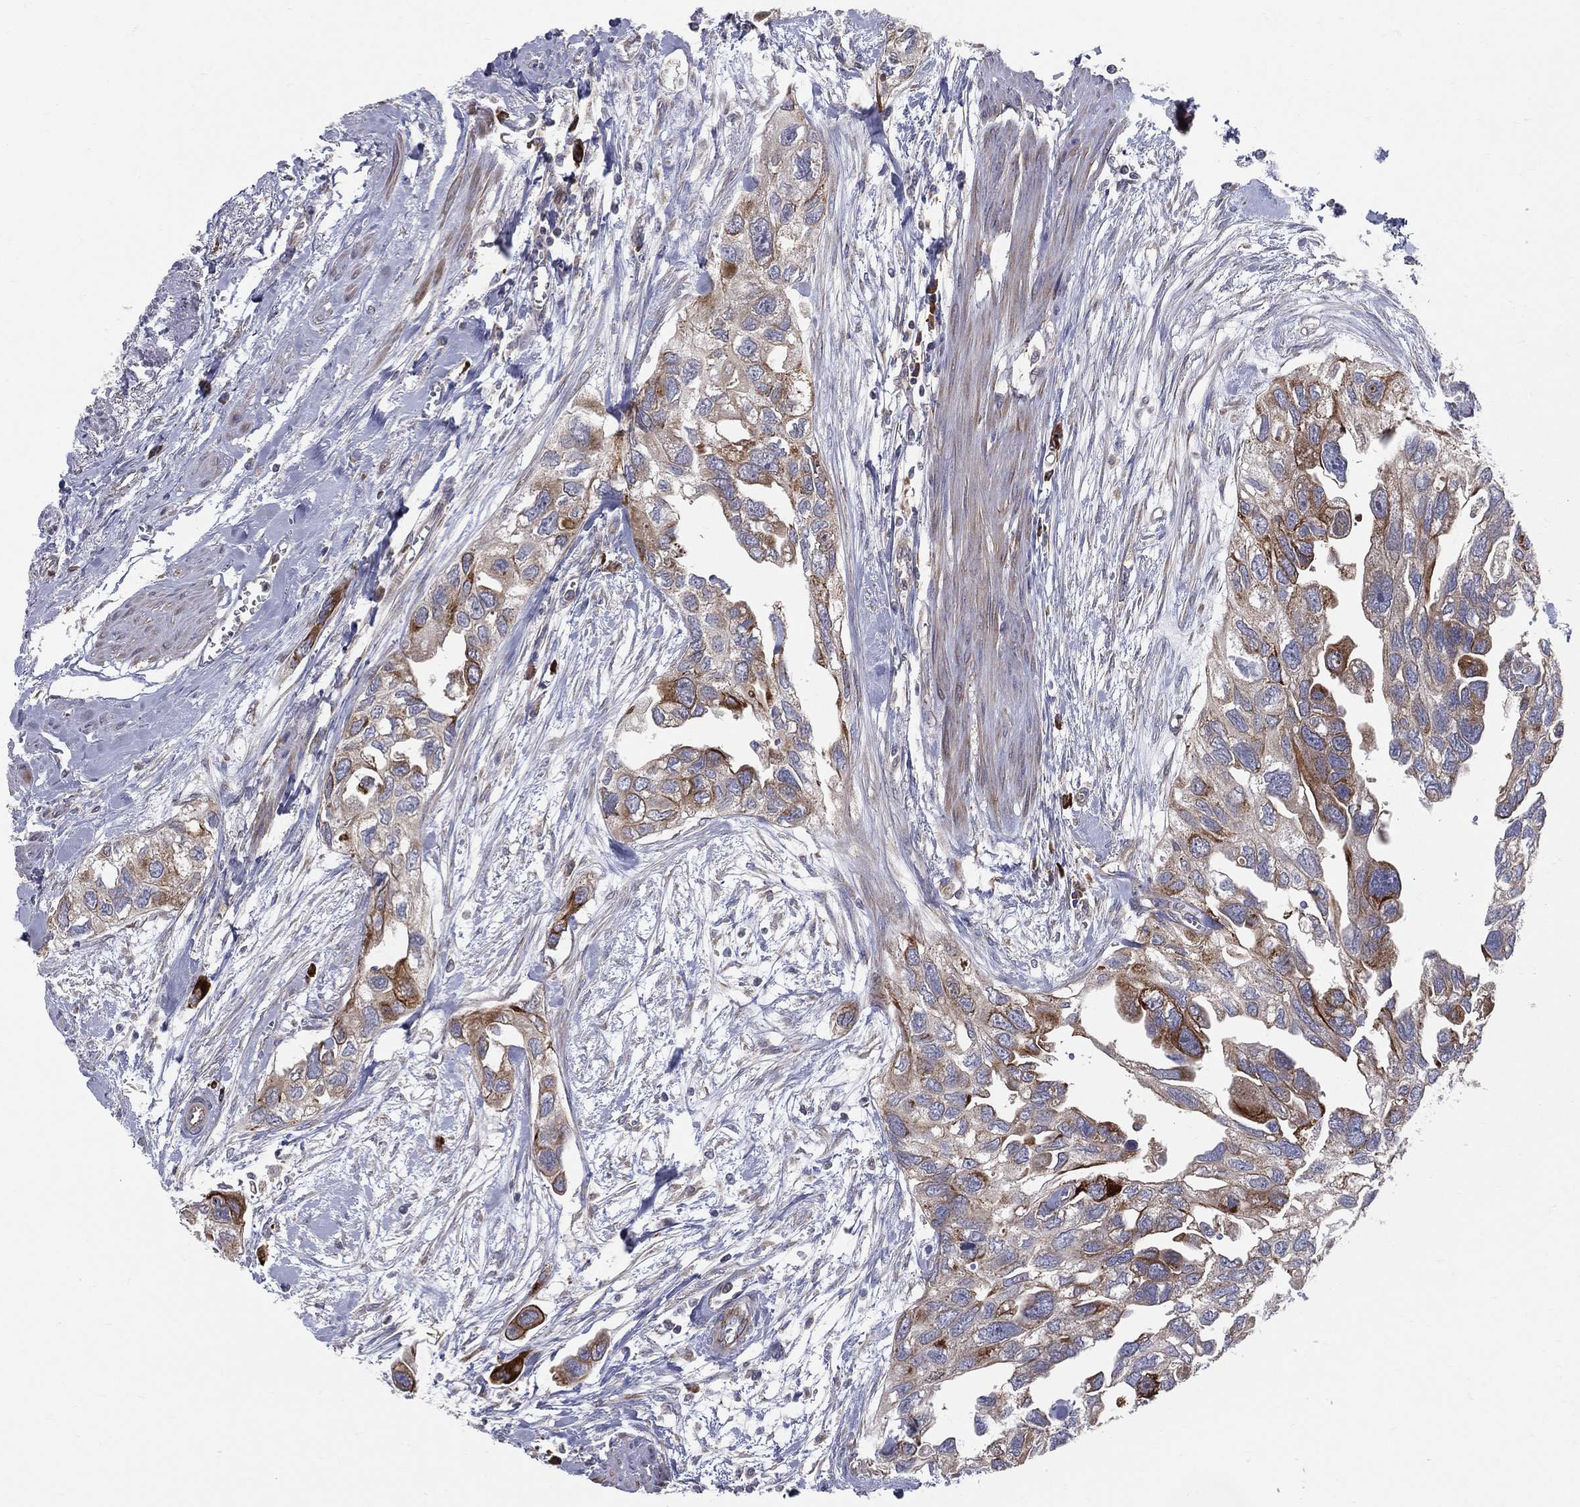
{"staining": {"intensity": "strong", "quantity": "25%-75%", "location": "cytoplasmic/membranous"}, "tissue": "urothelial cancer", "cell_type": "Tumor cells", "image_type": "cancer", "snomed": [{"axis": "morphology", "description": "Urothelial carcinoma, High grade"}, {"axis": "topography", "description": "Urinary bladder"}], "caption": "Human urothelial cancer stained with a brown dye demonstrates strong cytoplasmic/membranous positive expression in approximately 25%-75% of tumor cells.", "gene": "MIX23", "patient": {"sex": "male", "age": 59}}